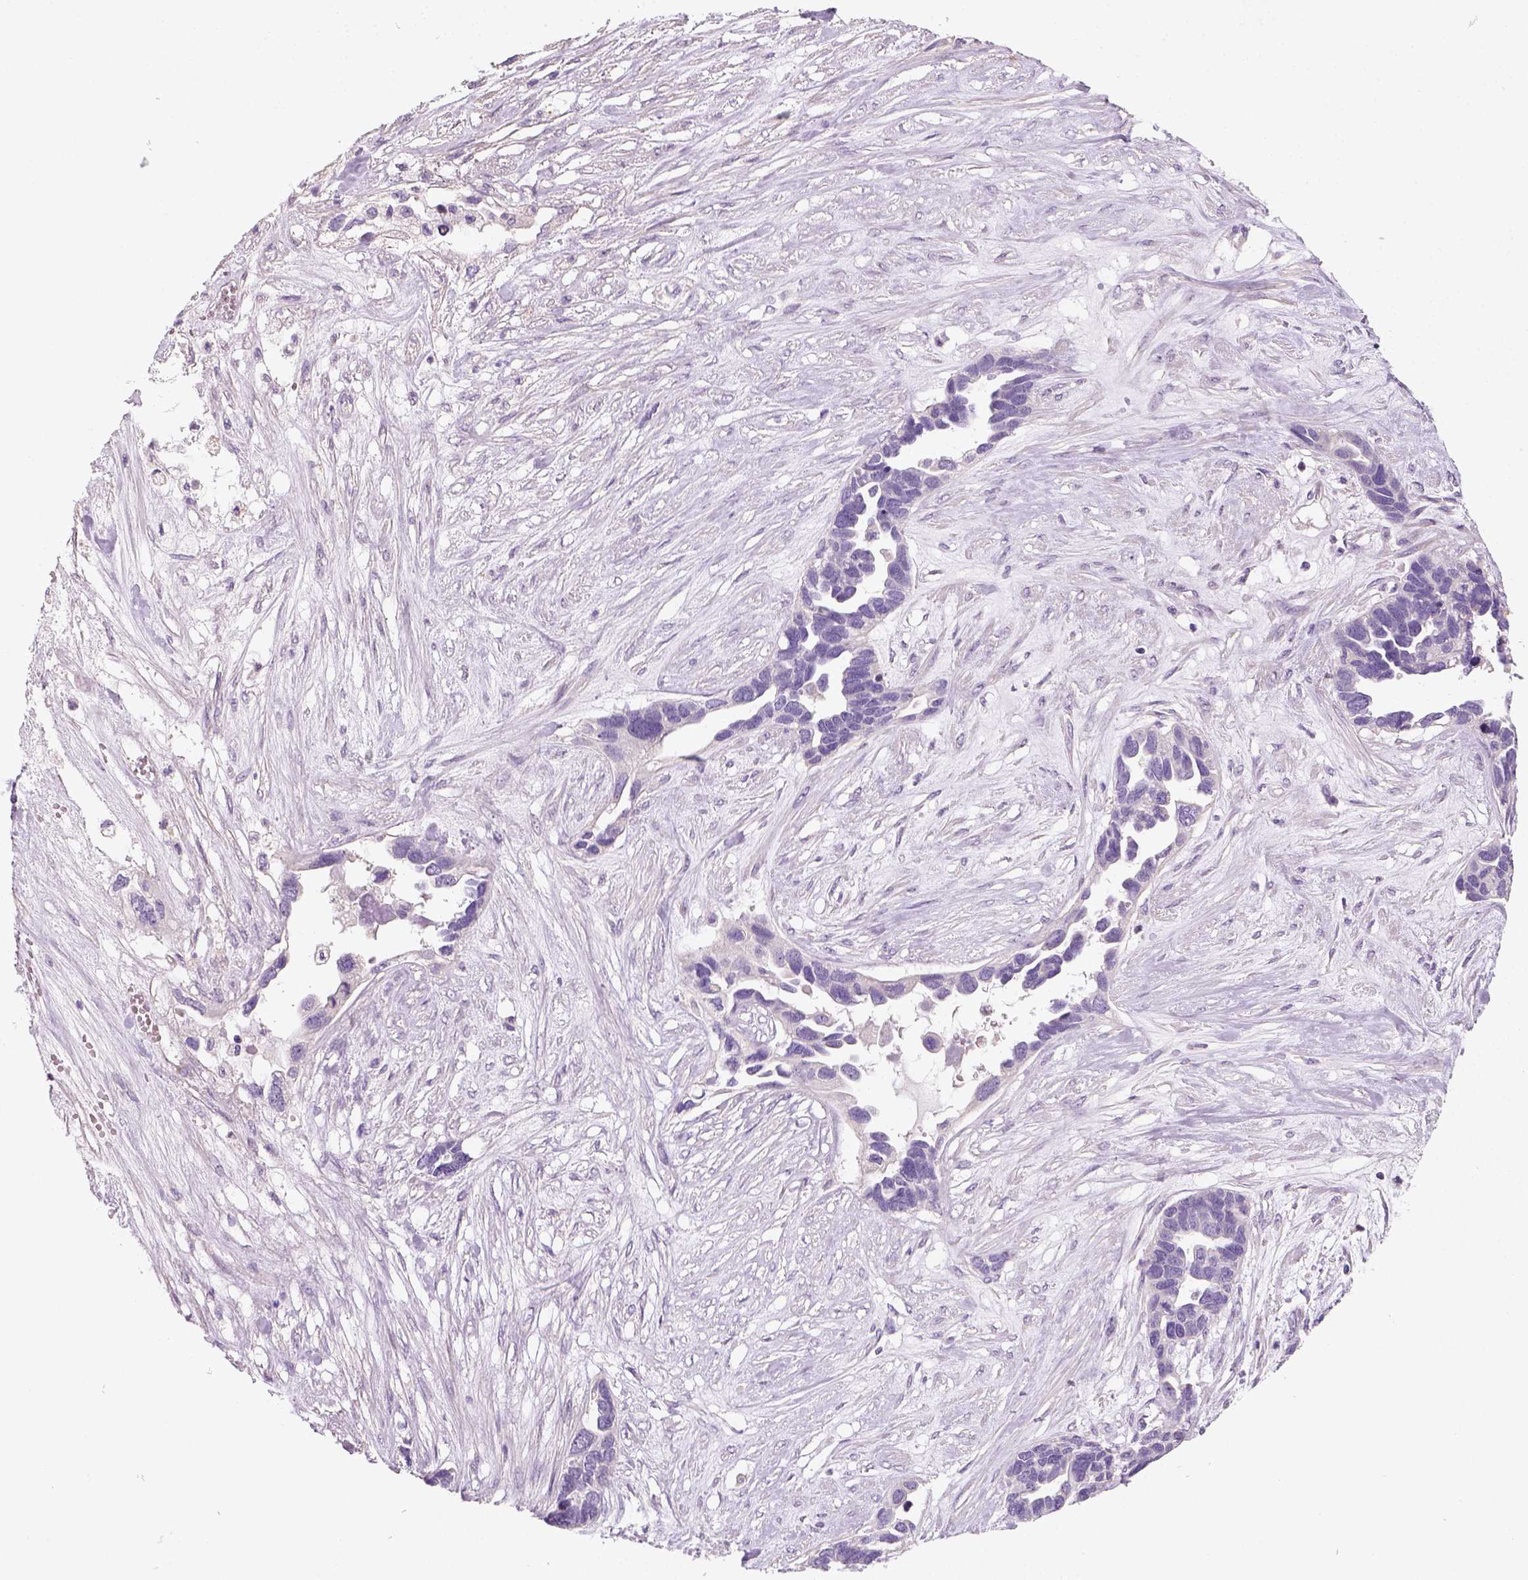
{"staining": {"intensity": "negative", "quantity": "none", "location": "none"}, "tissue": "ovarian cancer", "cell_type": "Tumor cells", "image_type": "cancer", "snomed": [{"axis": "morphology", "description": "Cystadenocarcinoma, serous, NOS"}, {"axis": "topography", "description": "Ovary"}], "caption": "Photomicrograph shows no significant protein expression in tumor cells of serous cystadenocarcinoma (ovarian).", "gene": "NUDT6", "patient": {"sex": "female", "age": 54}}